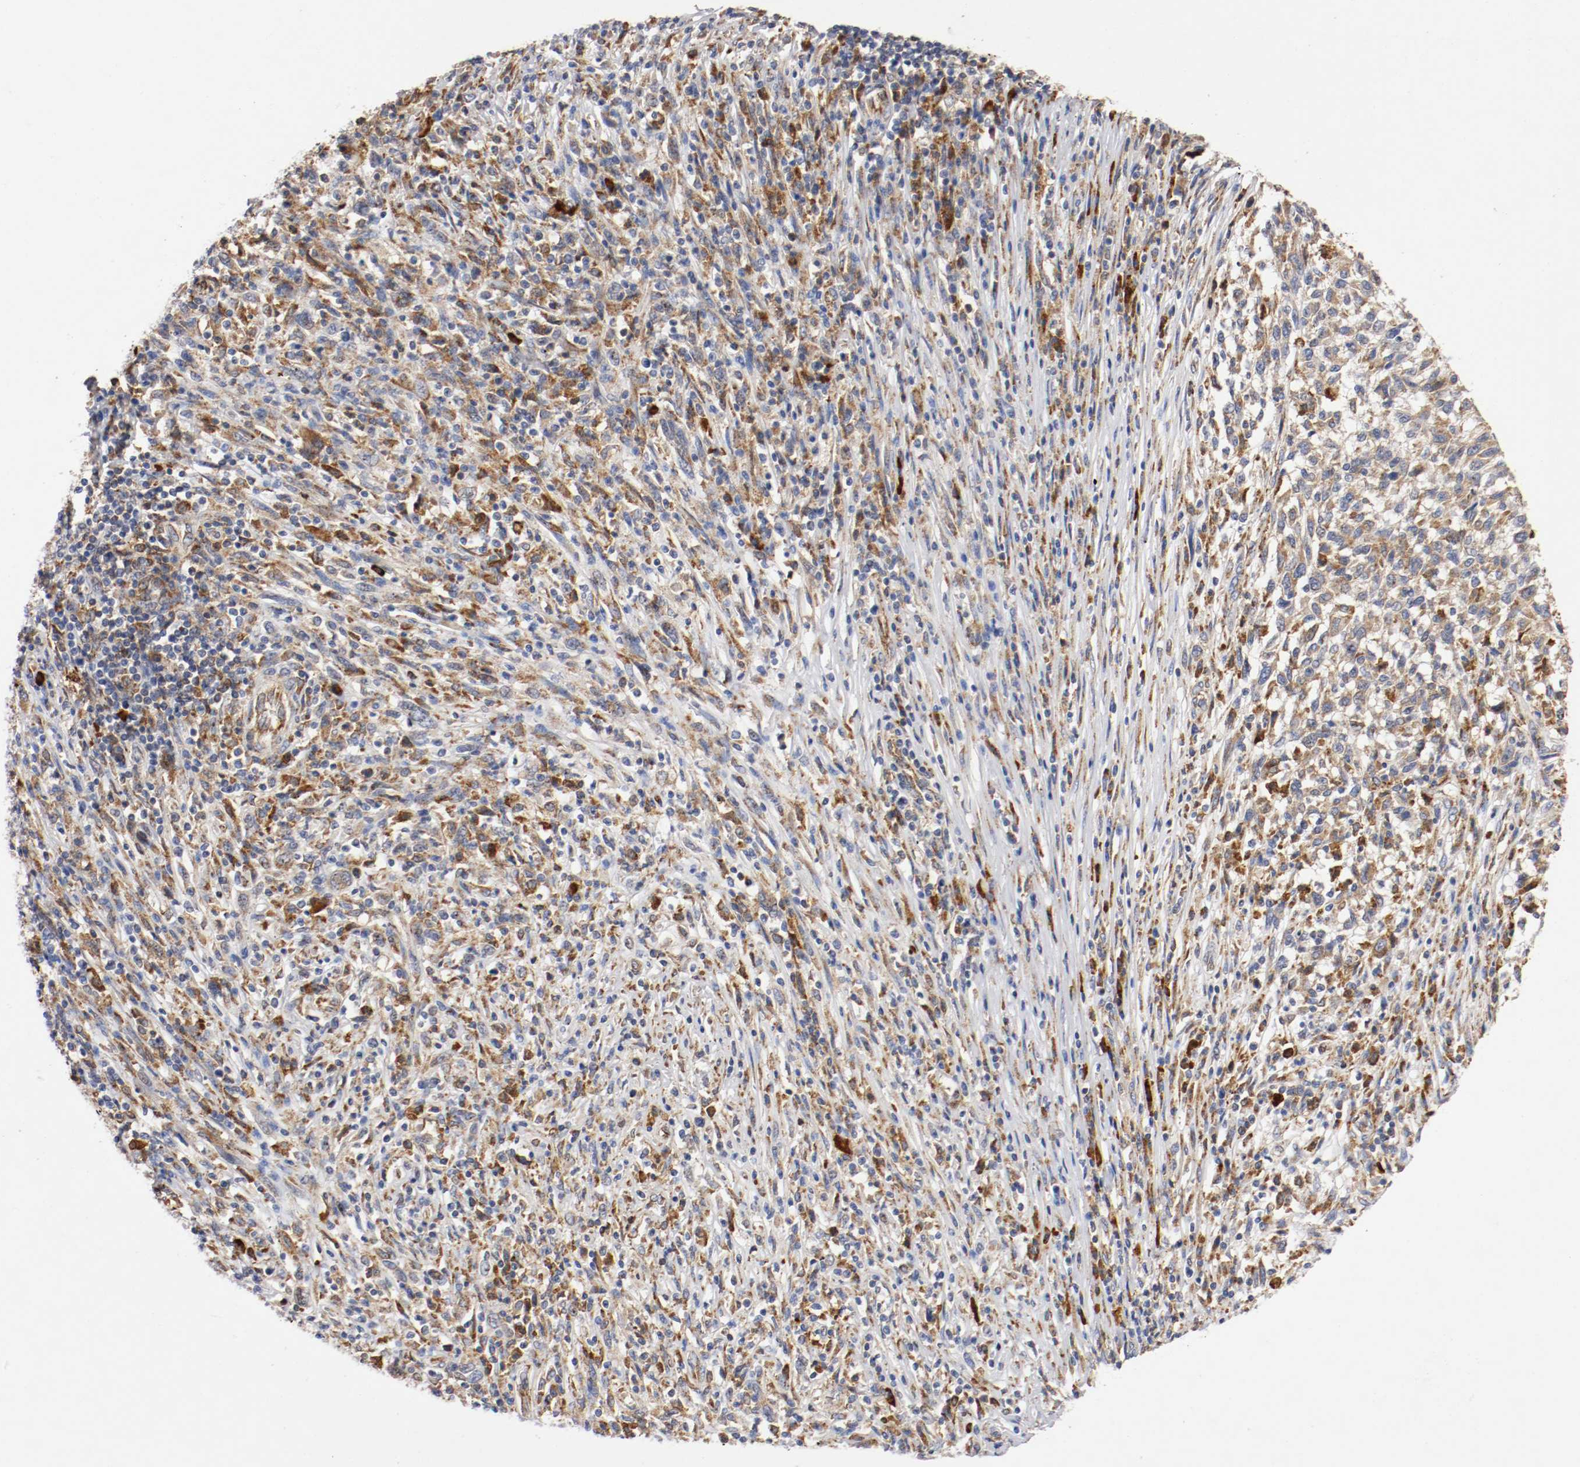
{"staining": {"intensity": "strong", "quantity": "25%-75%", "location": "cytoplasmic/membranous"}, "tissue": "melanoma", "cell_type": "Tumor cells", "image_type": "cancer", "snomed": [{"axis": "morphology", "description": "Malignant melanoma, Metastatic site"}, {"axis": "topography", "description": "Lymph node"}], "caption": "Human malignant melanoma (metastatic site) stained with a brown dye shows strong cytoplasmic/membranous positive staining in about 25%-75% of tumor cells.", "gene": "TRAF2", "patient": {"sex": "male", "age": 61}}